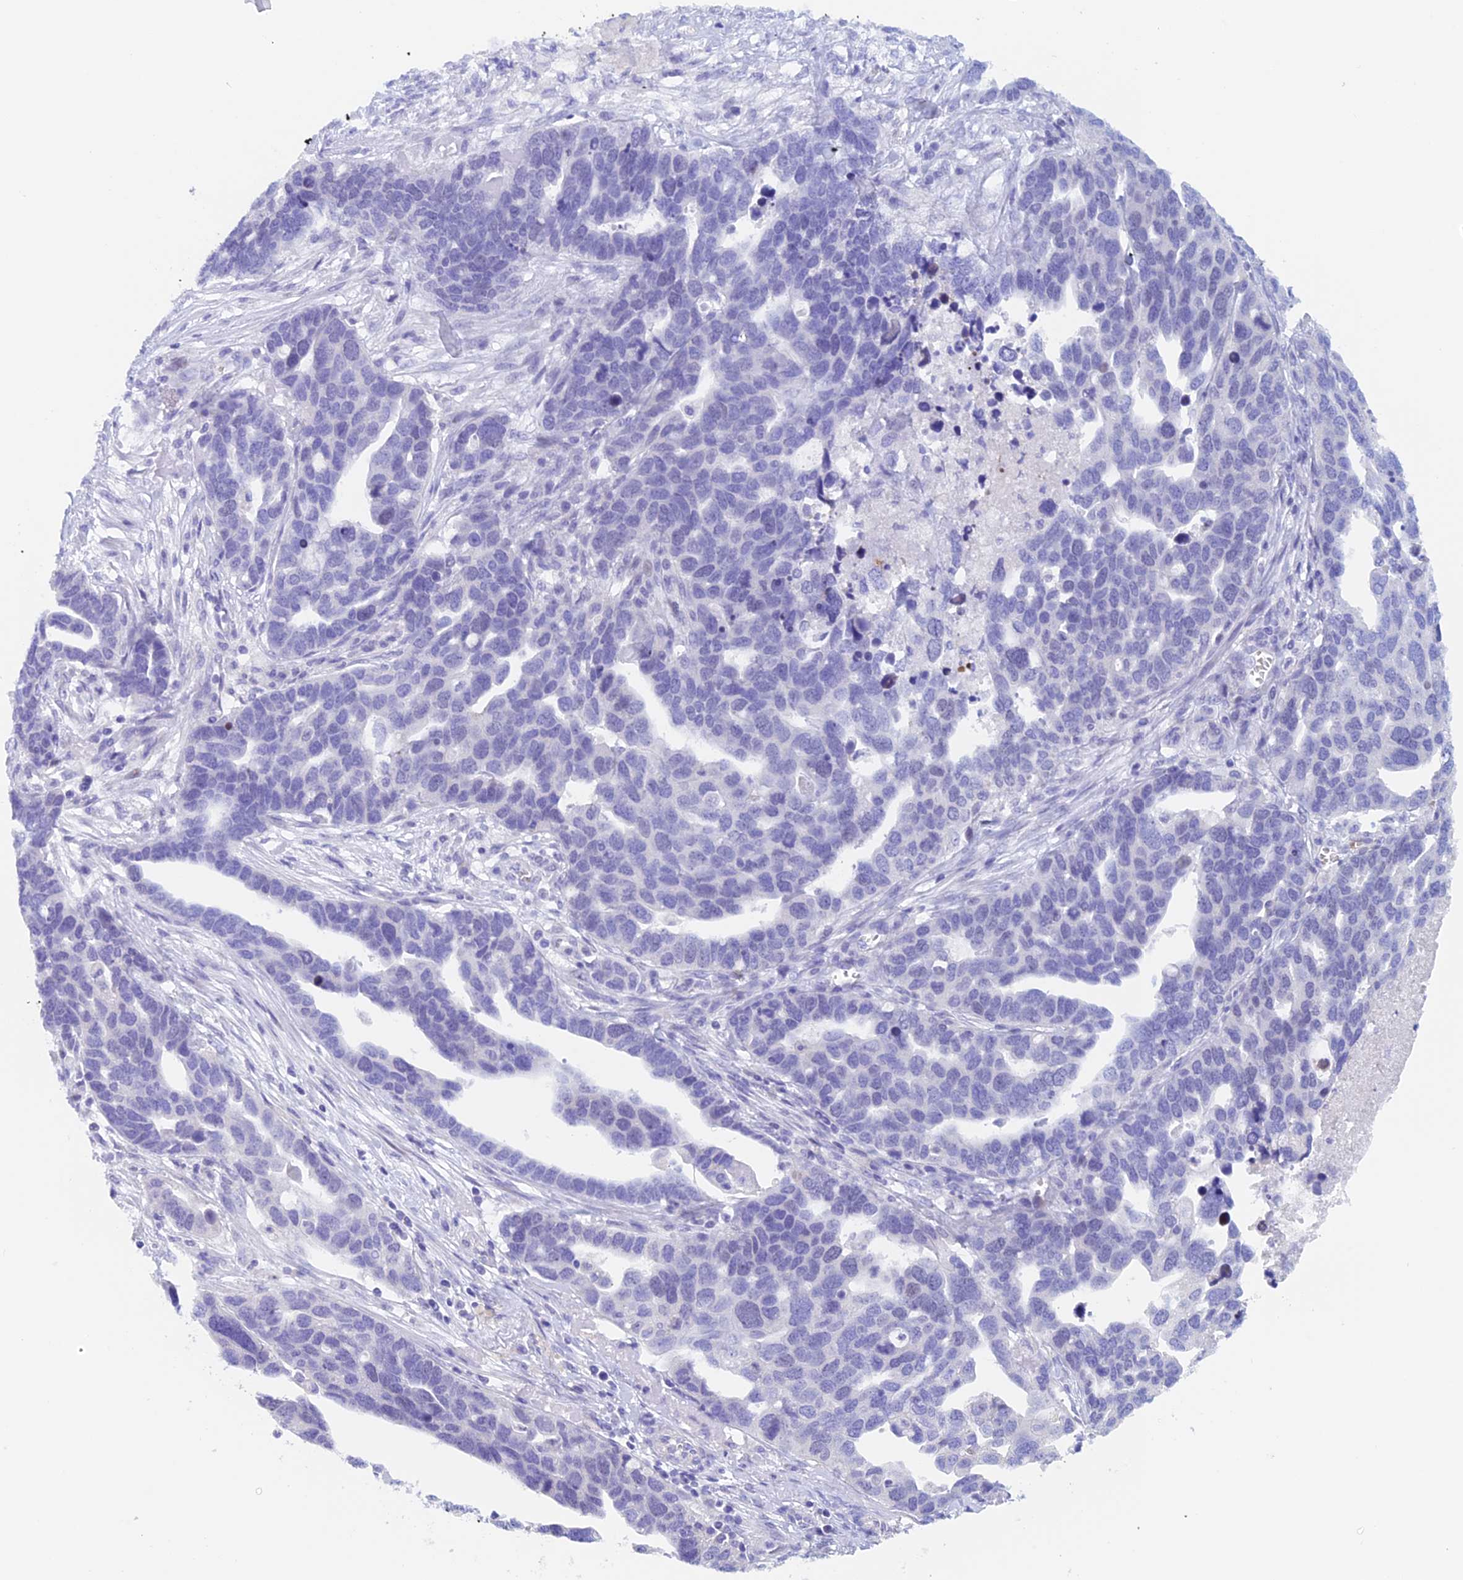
{"staining": {"intensity": "negative", "quantity": "none", "location": "none"}, "tissue": "ovarian cancer", "cell_type": "Tumor cells", "image_type": "cancer", "snomed": [{"axis": "morphology", "description": "Cystadenocarcinoma, serous, NOS"}, {"axis": "topography", "description": "Ovary"}], "caption": "IHC of ovarian cancer (serous cystadenocarcinoma) demonstrates no staining in tumor cells.", "gene": "PSMC3IP", "patient": {"sex": "female", "age": 54}}